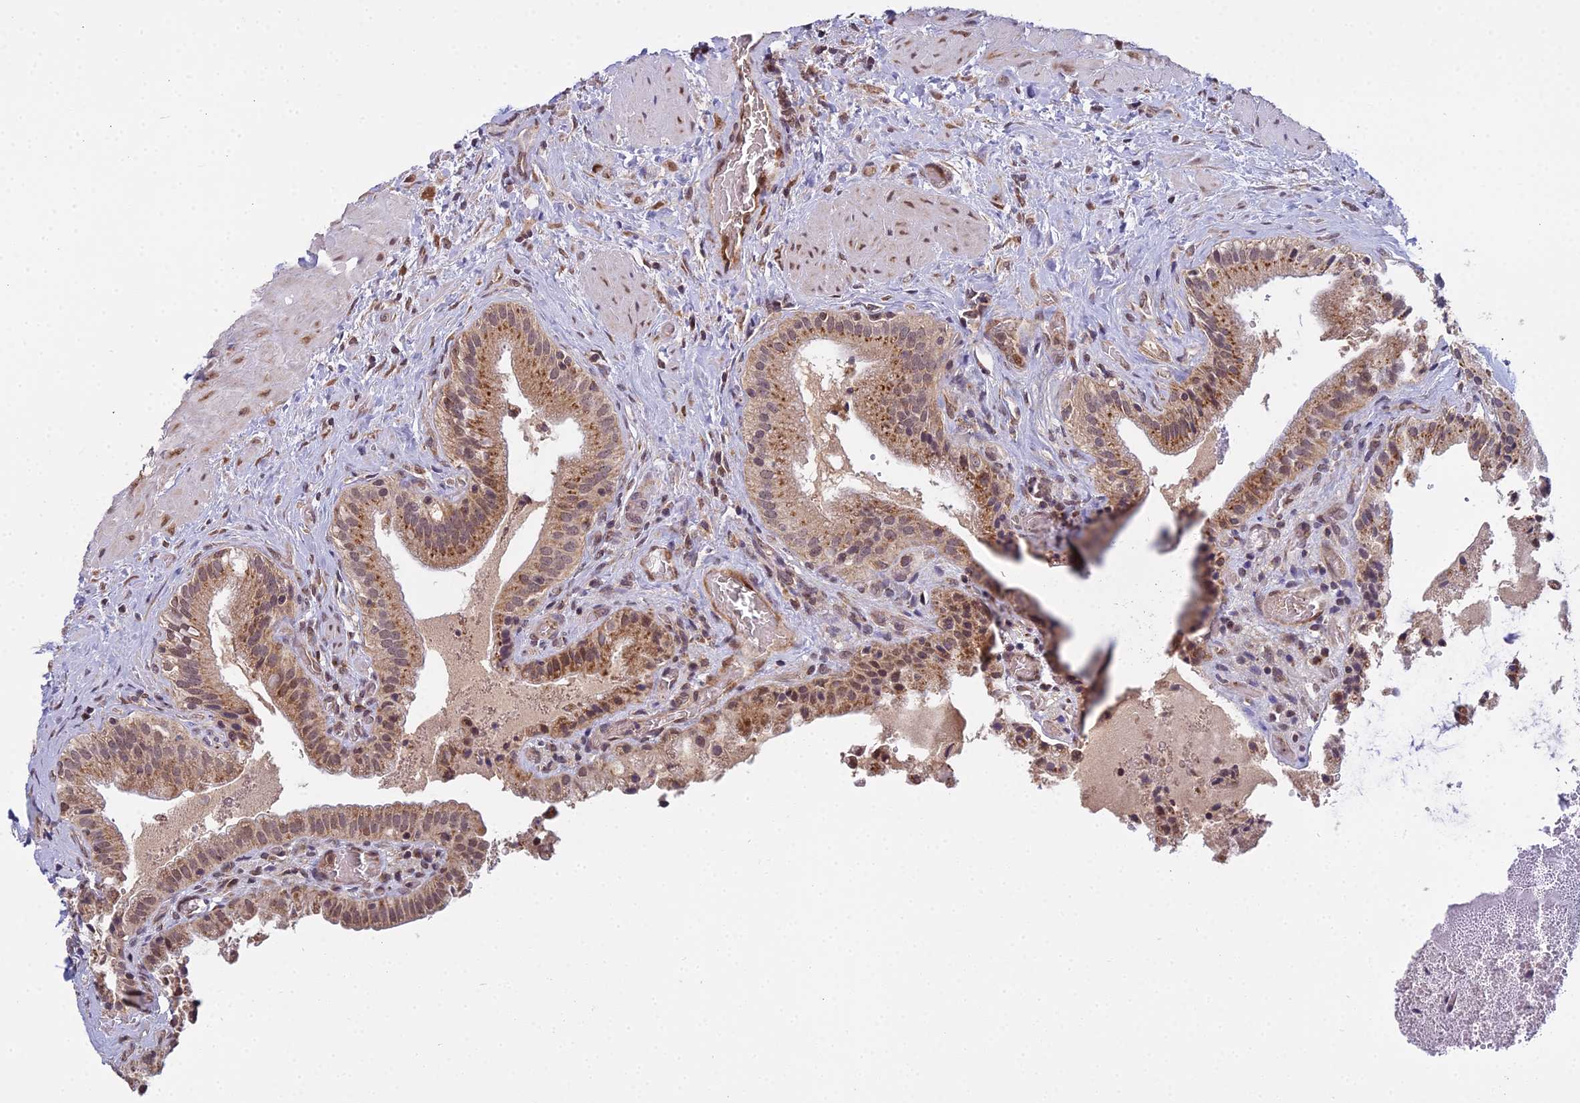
{"staining": {"intensity": "moderate", "quantity": ">75%", "location": "cytoplasmic/membranous,nuclear"}, "tissue": "gallbladder", "cell_type": "Glandular cells", "image_type": "normal", "snomed": [{"axis": "morphology", "description": "Normal tissue, NOS"}, {"axis": "topography", "description": "Gallbladder"}], "caption": "A histopathology image of gallbladder stained for a protein reveals moderate cytoplasmic/membranous,nuclear brown staining in glandular cells. (Brightfield microscopy of DAB IHC at high magnification).", "gene": "MEOX1", "patient": {"sex": "male", "age": 24}}